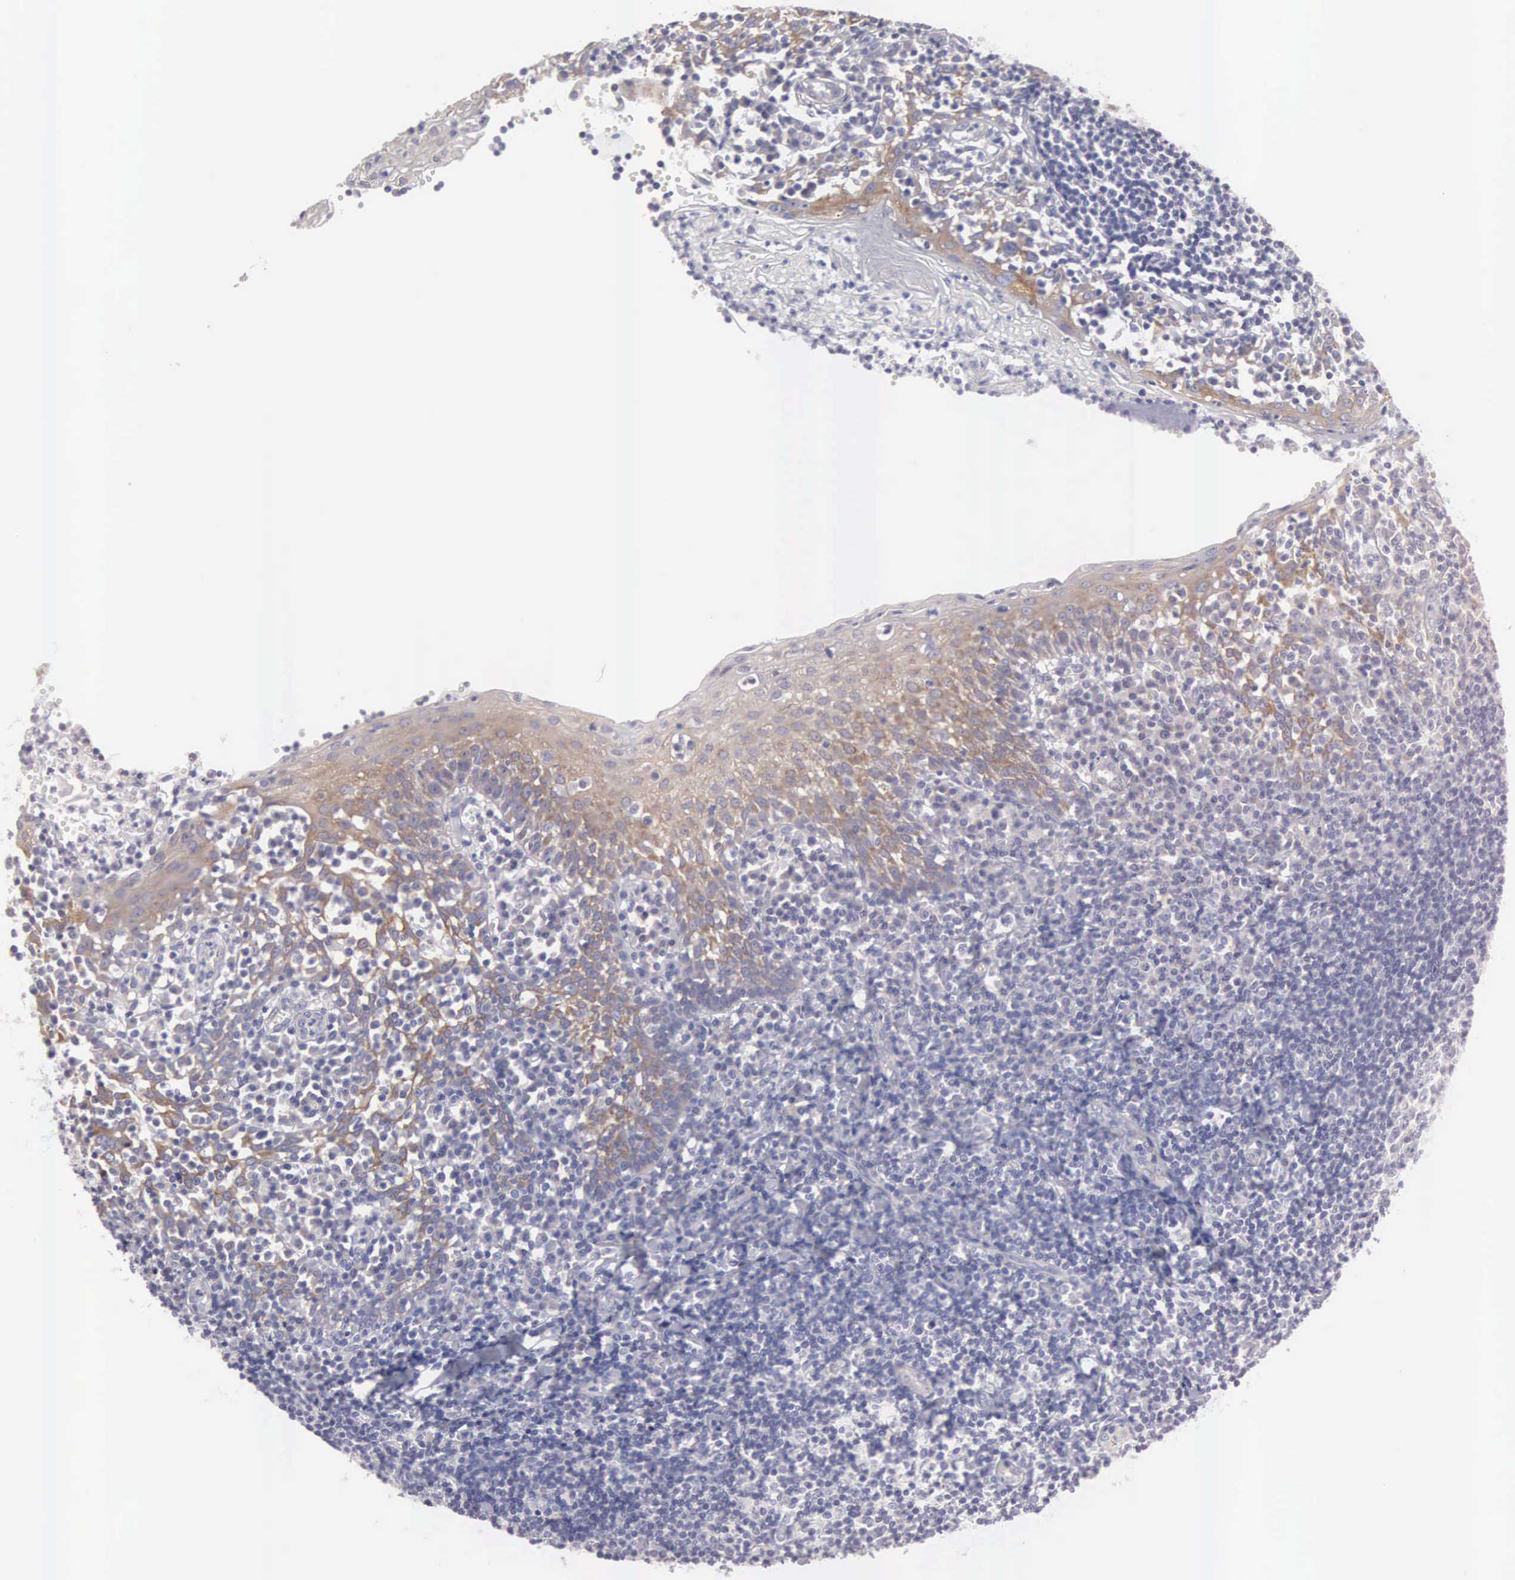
{"staining": {"intensity": "negative", "quantity": "none", "location": "none"}, "tissue": "tonsil", "cell_type": "Germinal center cells", "image_type": "normal", "snomed": [{"axis": "morphology", "description": "Normal tissue, NOS"}, {"axis": "topography", "description": "Tonsil"}], "caption": "DAB (3,3'-diaminobenzidine) immunohistochemical staining of benign human tonsil reveals no significant positivity in germinal center cells. (Stains: DAB immunohistochemistry (IHC) with hematoxylin counter stain, Microscopy: brightfield microscopy at high magnification).", "gene": "CEP170B", "patient": {"sex": "female", "age": 41}}